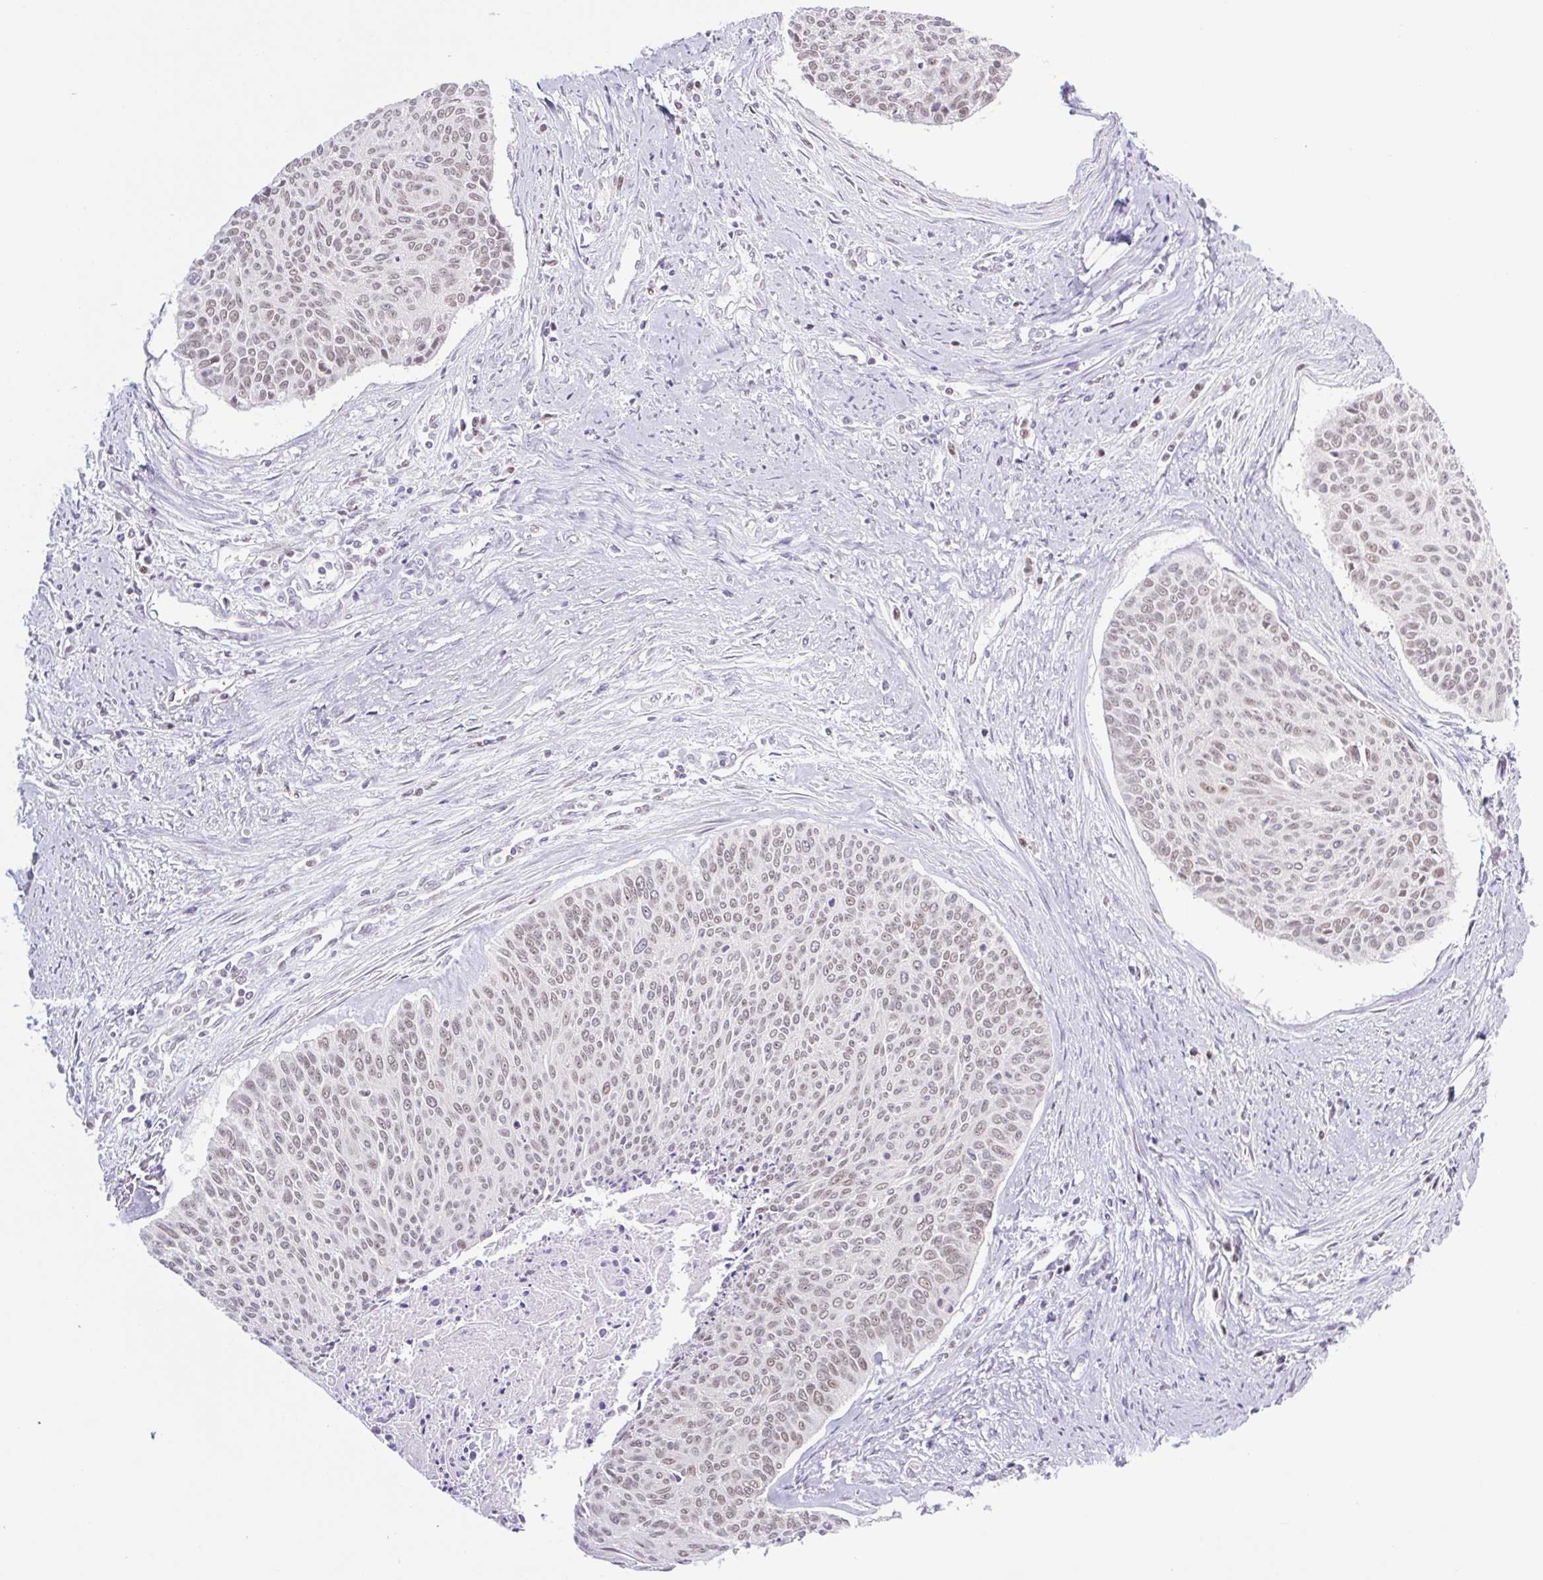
{"staining": {"intensity": "weak", "quantity": ">75%", "location": "nuclear"}, "tissue": "cervical cancer", "cell_type": "Tumor cells", "image_type": "cancer", "snomed": [{"axis": "morphology", "description": "Squamous cell carcinoma, NOS"}, {"axis": "topography", "description": "Cervix"}], "caption": "High-magnification brightfield microscopy of cervical squamous cell carcinoma stained with DAB (brown) and counterstained with hematoxylin (blue). tumor cells exhibit weak nuclear positivity is appreciated in about>75% of cells.", "gene": "TLE3", "patient": {"sex": "female", "age": 55}}